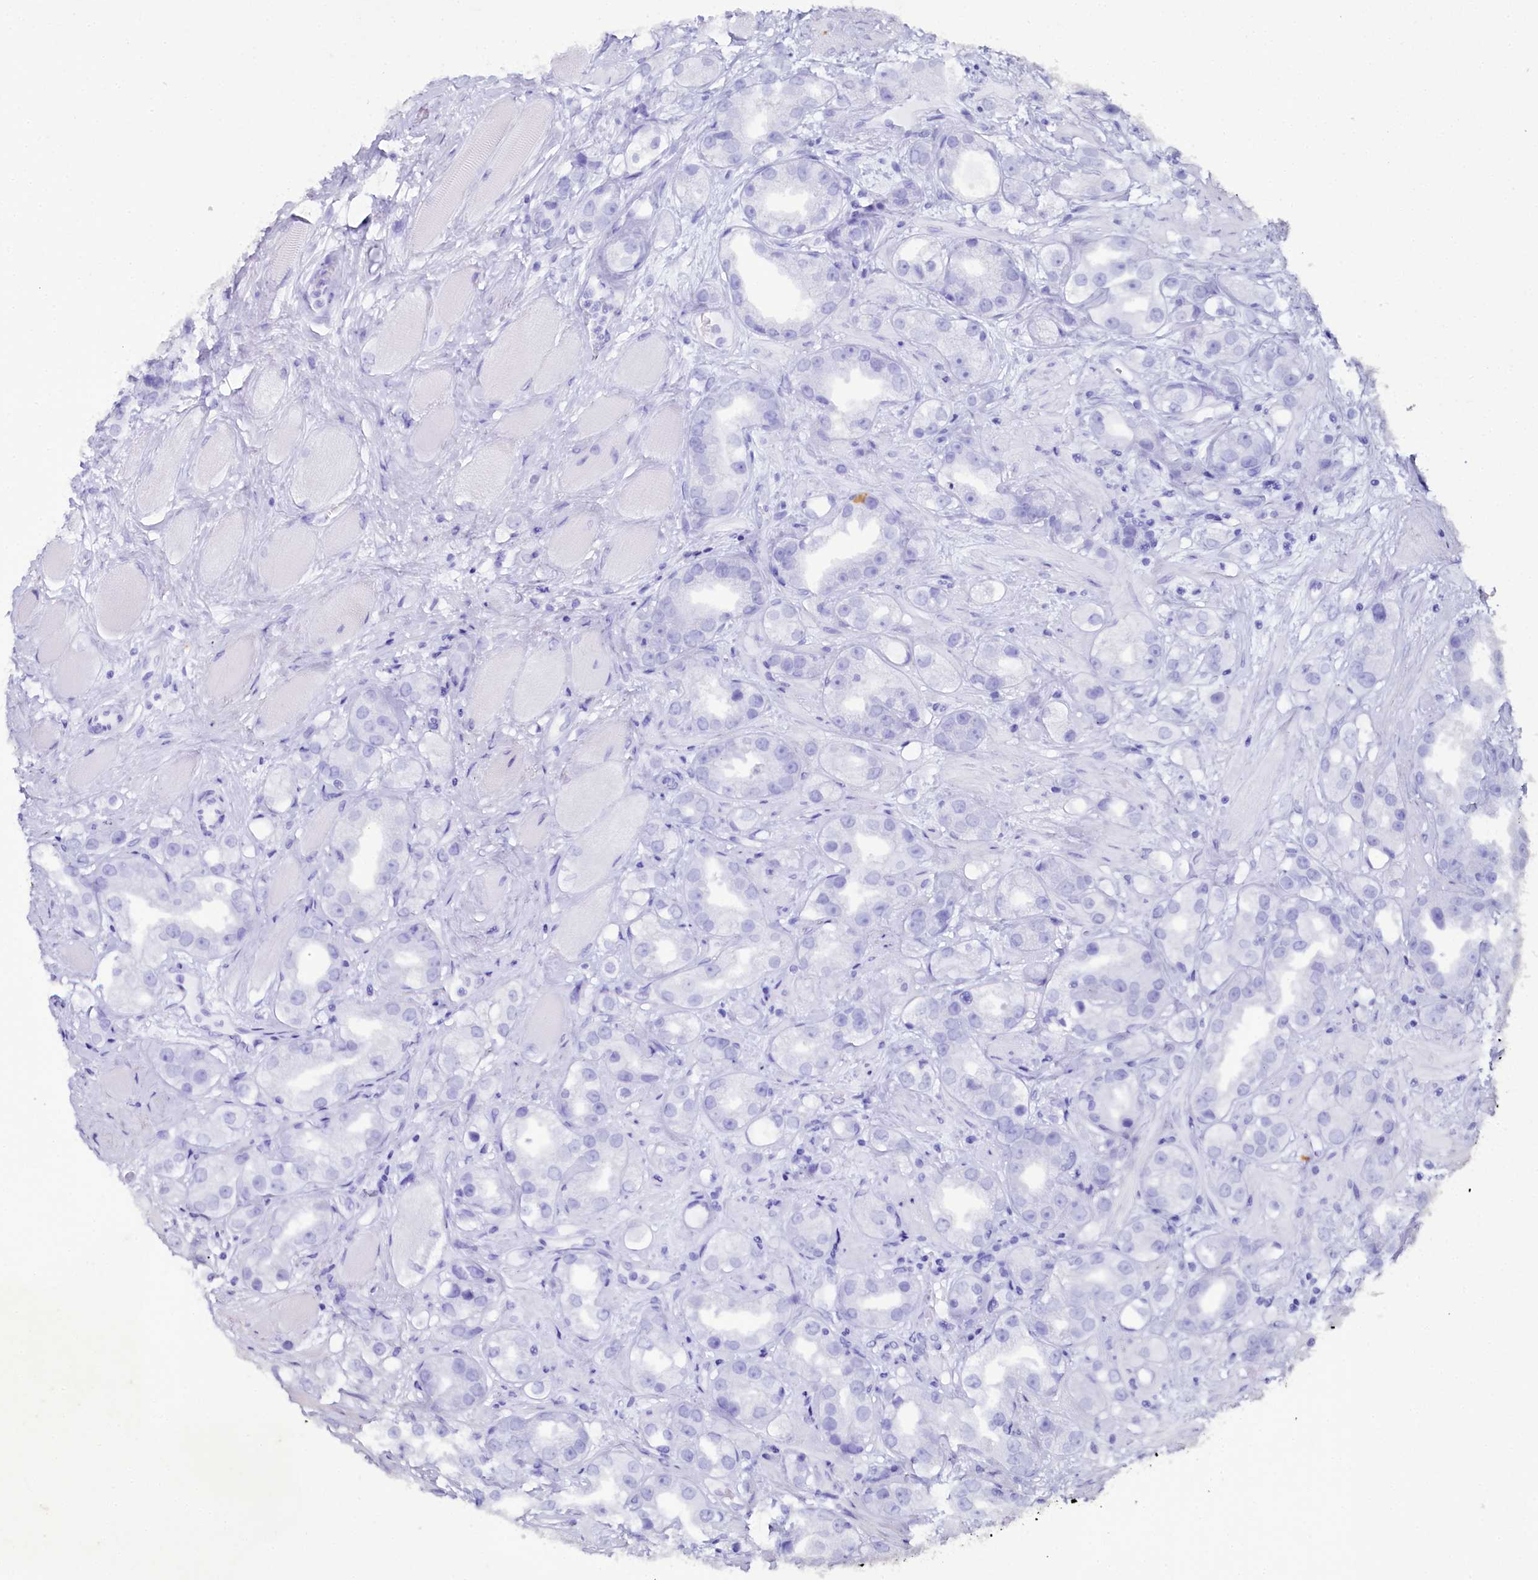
{"staining": {"intensity": "negative", "quantity": "none", "location": "none"}, "tissue": "prostate cancer", "cell_type": "Tumor cells", "image_type": "cancer", "snomed": [{"axis": "morphology", "description": "Adenocarcinoma, NOS"}, {"axis": "topography", "description": "Prostate"}], "caption": "Tumor cells show no significant protein expression in prostate cancer (adenocarcinoma). The staining was performed using DAB to visualize the protein expression in brown, while the nuclei were stained in blue with hematoxylin (Magnification: 20x).", "gene": "TCOF1", "patient": {"sex": "male", "age": 79}}